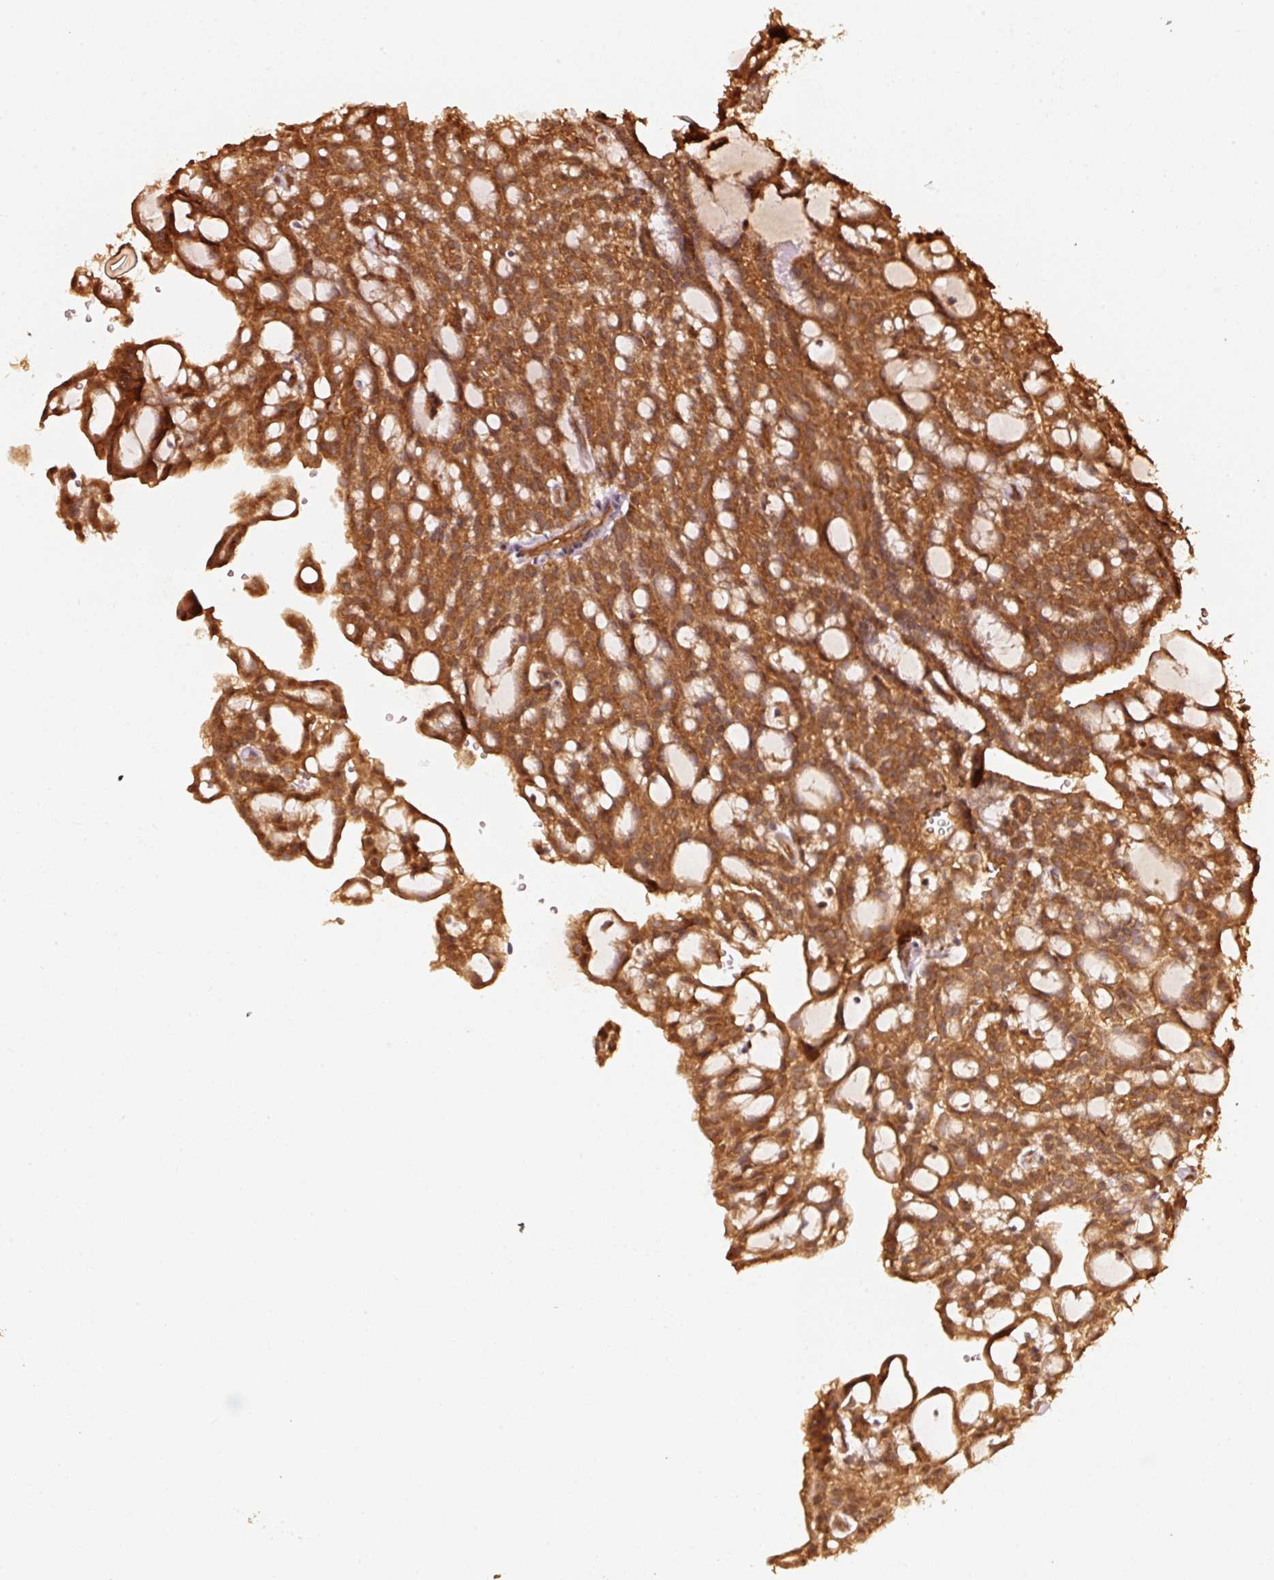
{"staining": {"intensity": "strong", "quantity": ">75%", "location": "cytoplasmic/membranous"}, "tissue": "renal cancer", "cell_type": "Tumor cells", "image_type": "cancer", "snomed": [{"axis": "morphology", "description": "Adenocarcinoma, NOS"}, {"axis": "topography", "description": "Kidney"}], "caption": "Brown immunohistochemical staining in human renal adenocarcinoma displays strong cytoplasmic/membranous expression in about >75% of tumor cells.", "gene": "STAU1", "patient": {"sex": "male", "age": 63}}